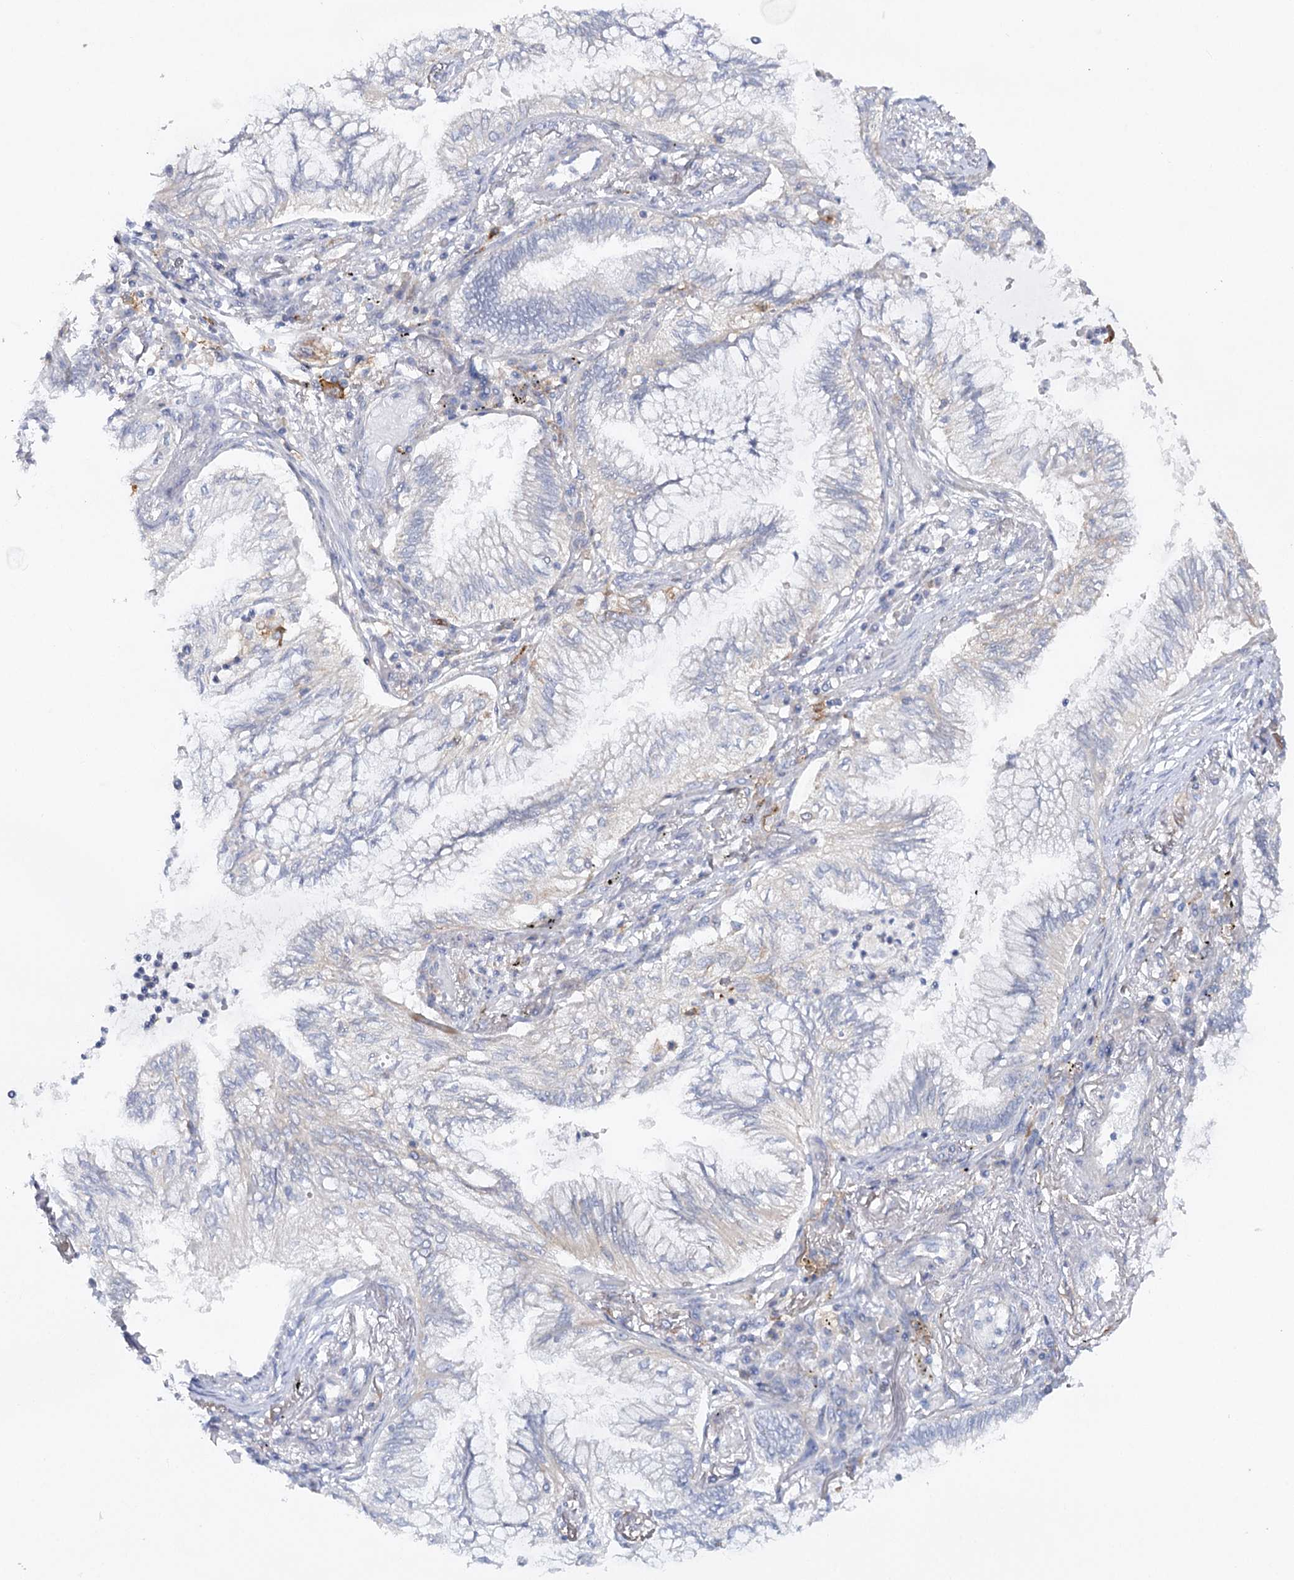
{"staining": {"intensity": "negative", "quantity": "none", "location": "none"}, "tissue": "lung cancer", "cell_type": "Tumor cells", "image_type": "cancer", "snomed": [{"axis": "morphology", "description": "Adenocarcinoma, NOS"}, {"axis": "topography", "description": "Lung"}], "caption": "This is an immunohistochemistry (IHC) micrograph of human adenocarcinoma (lung). There is no positivity in tumor cells.", "gene": "SCN11A", "patient": {"sex": "female", "age": 70}}